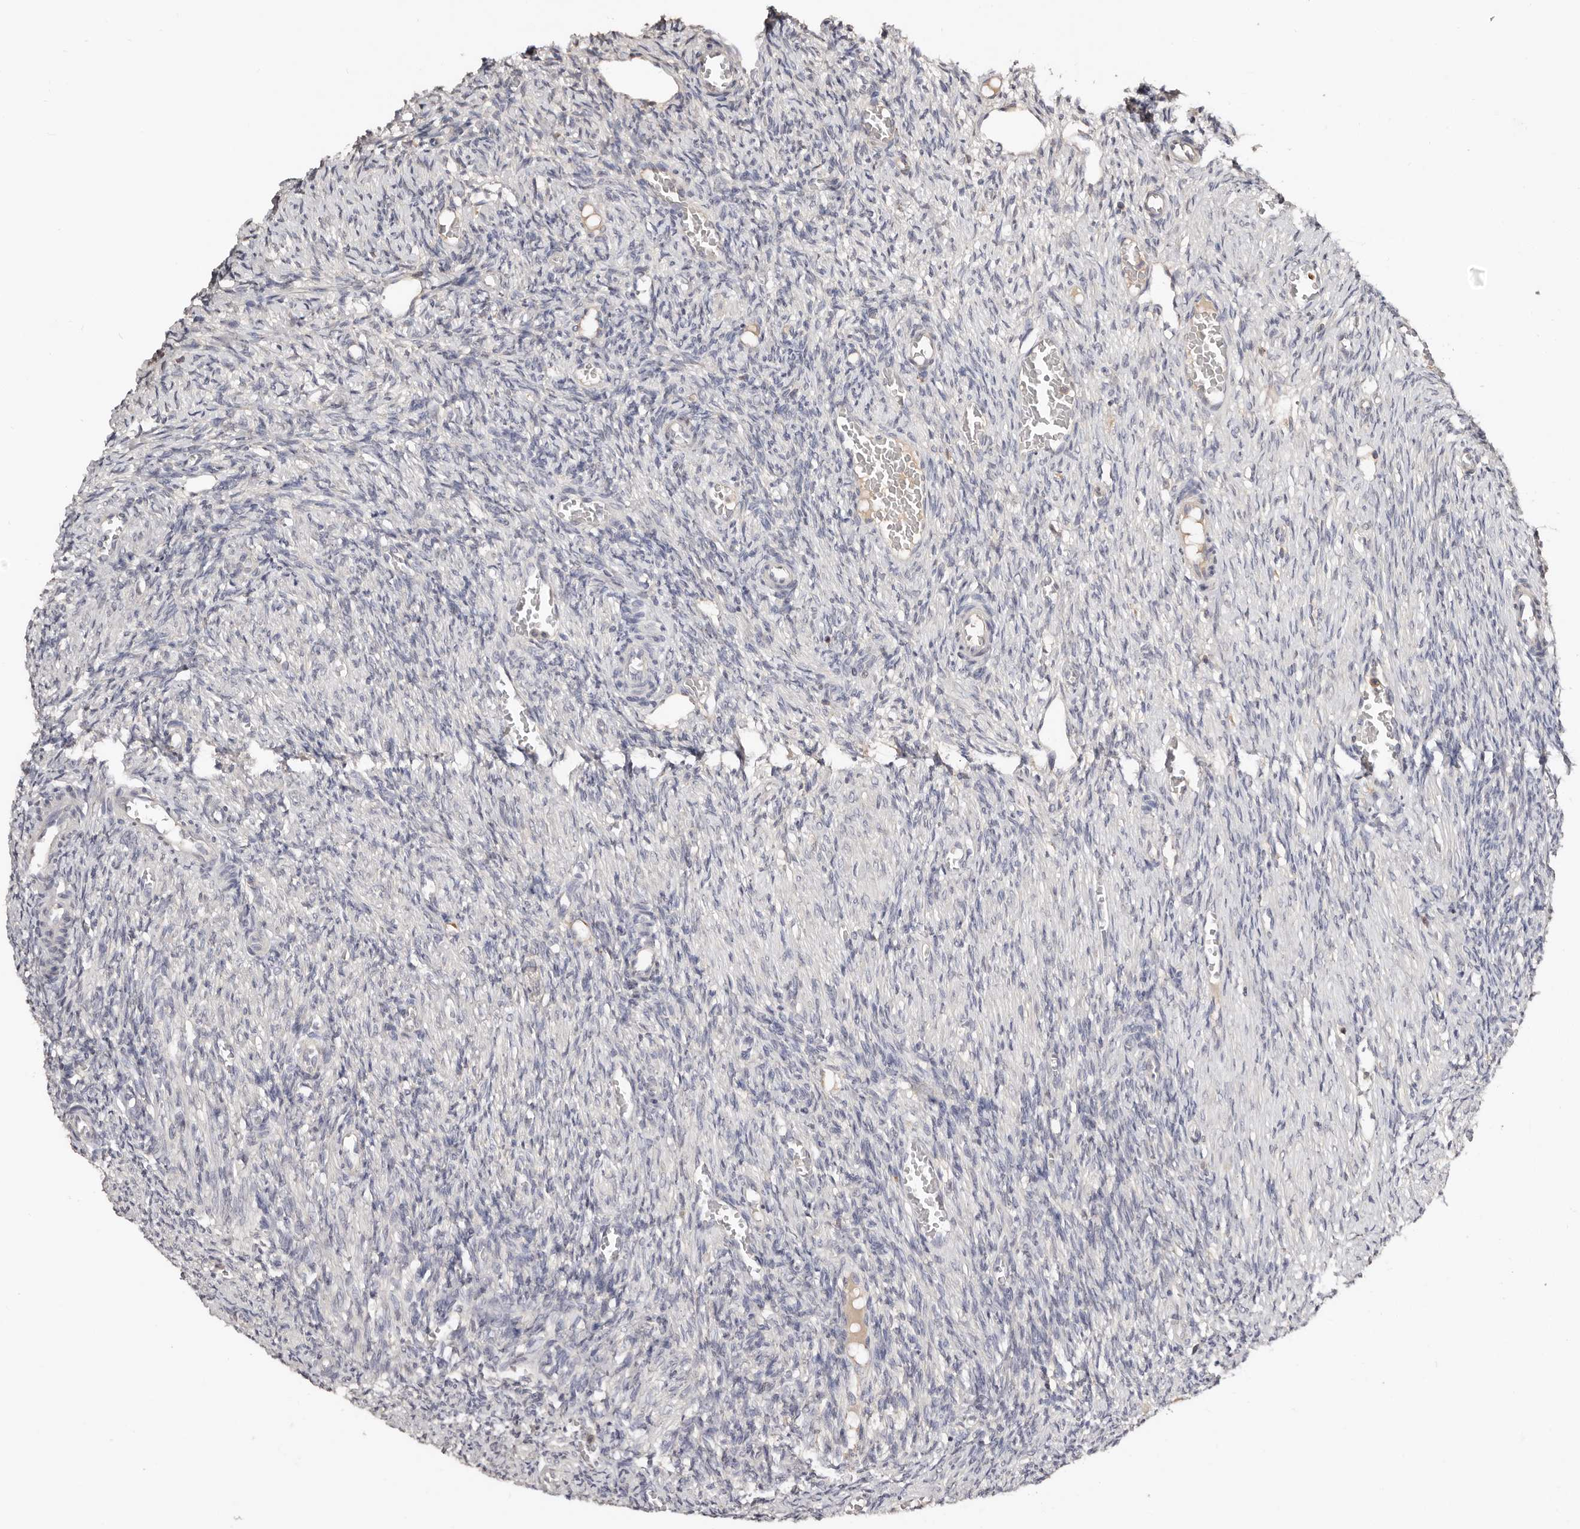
{"staining": {"intensity": "negative", "quantity": "none", "location": "none"}, "tissue": "ovary", "cell_type": "Ovarian stroma cells", "image_type": "normal", "snomed": [{"axis": "morphology", "description": "Normal tissue, NOS"}, {"axis": "topography", "description": "Ovary"}], "caption": "Immunohistochemistry micrograph of normal ovary: human ovary stained with DAB (3,3'-diaminobenzidine) demonstrates no significant protein staining in ovarian stroma cells.", "gene": "SLC39A2", "patient": {"sex": "female", "age": 27}}